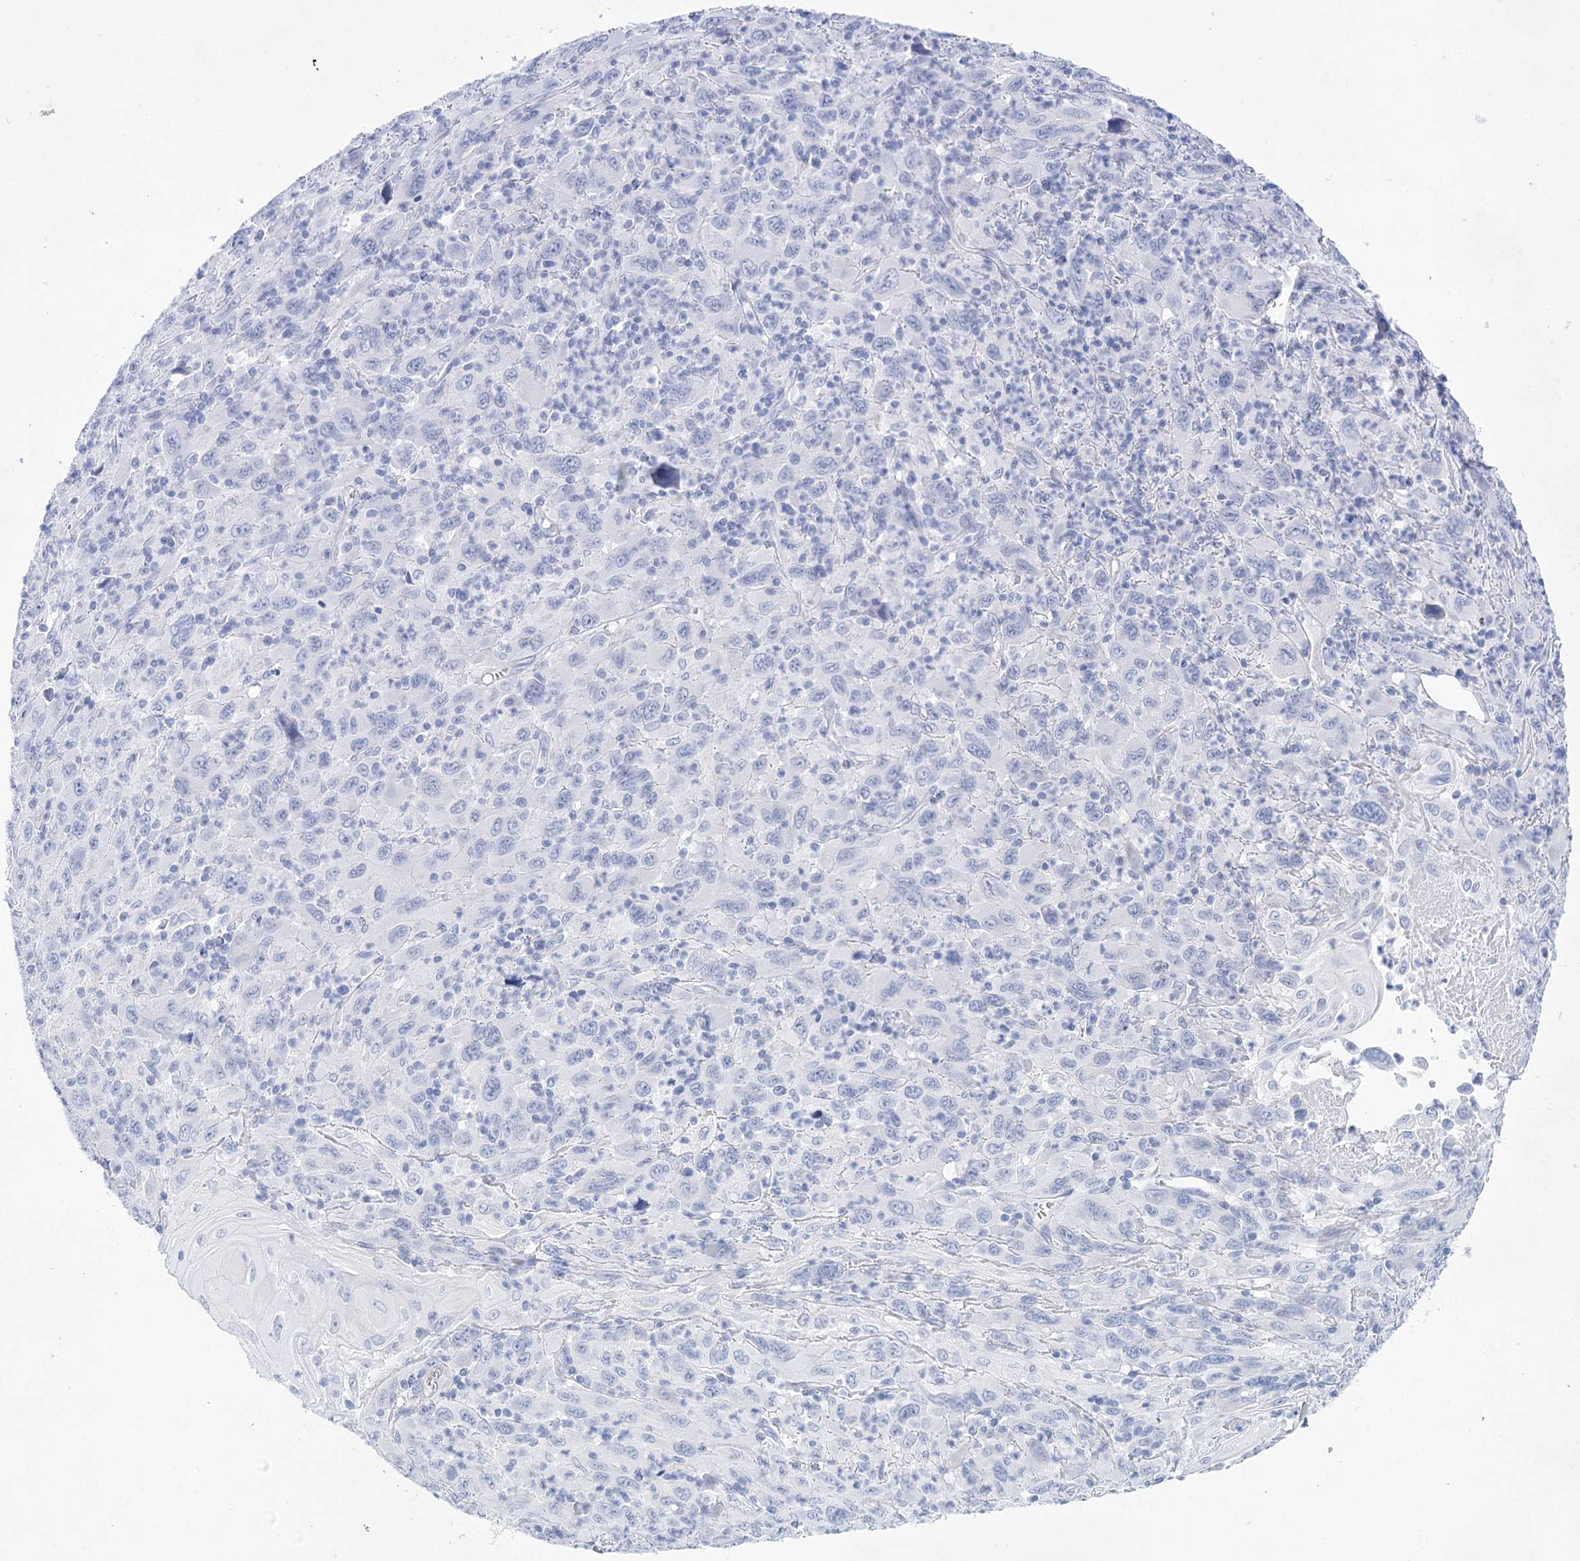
{"staining": {"intensity": "negative", "quantity": "none", "location": "none"}, "tissue": "melanoma", "cell_type": "Tumor cells", "image_type": "cancer", "snomed": [{"axis": "morphology", "description": "Malignant melanoma, Metastatic site"}, {"axis": "topography", "description": "Skin"}], "caption": "Melanoma stained for a protein using immunohistochemistry (IHC) shows no positivity tumor cells.", "gene": "LALBA", "patient": {"sex": "female", "age": 56}}